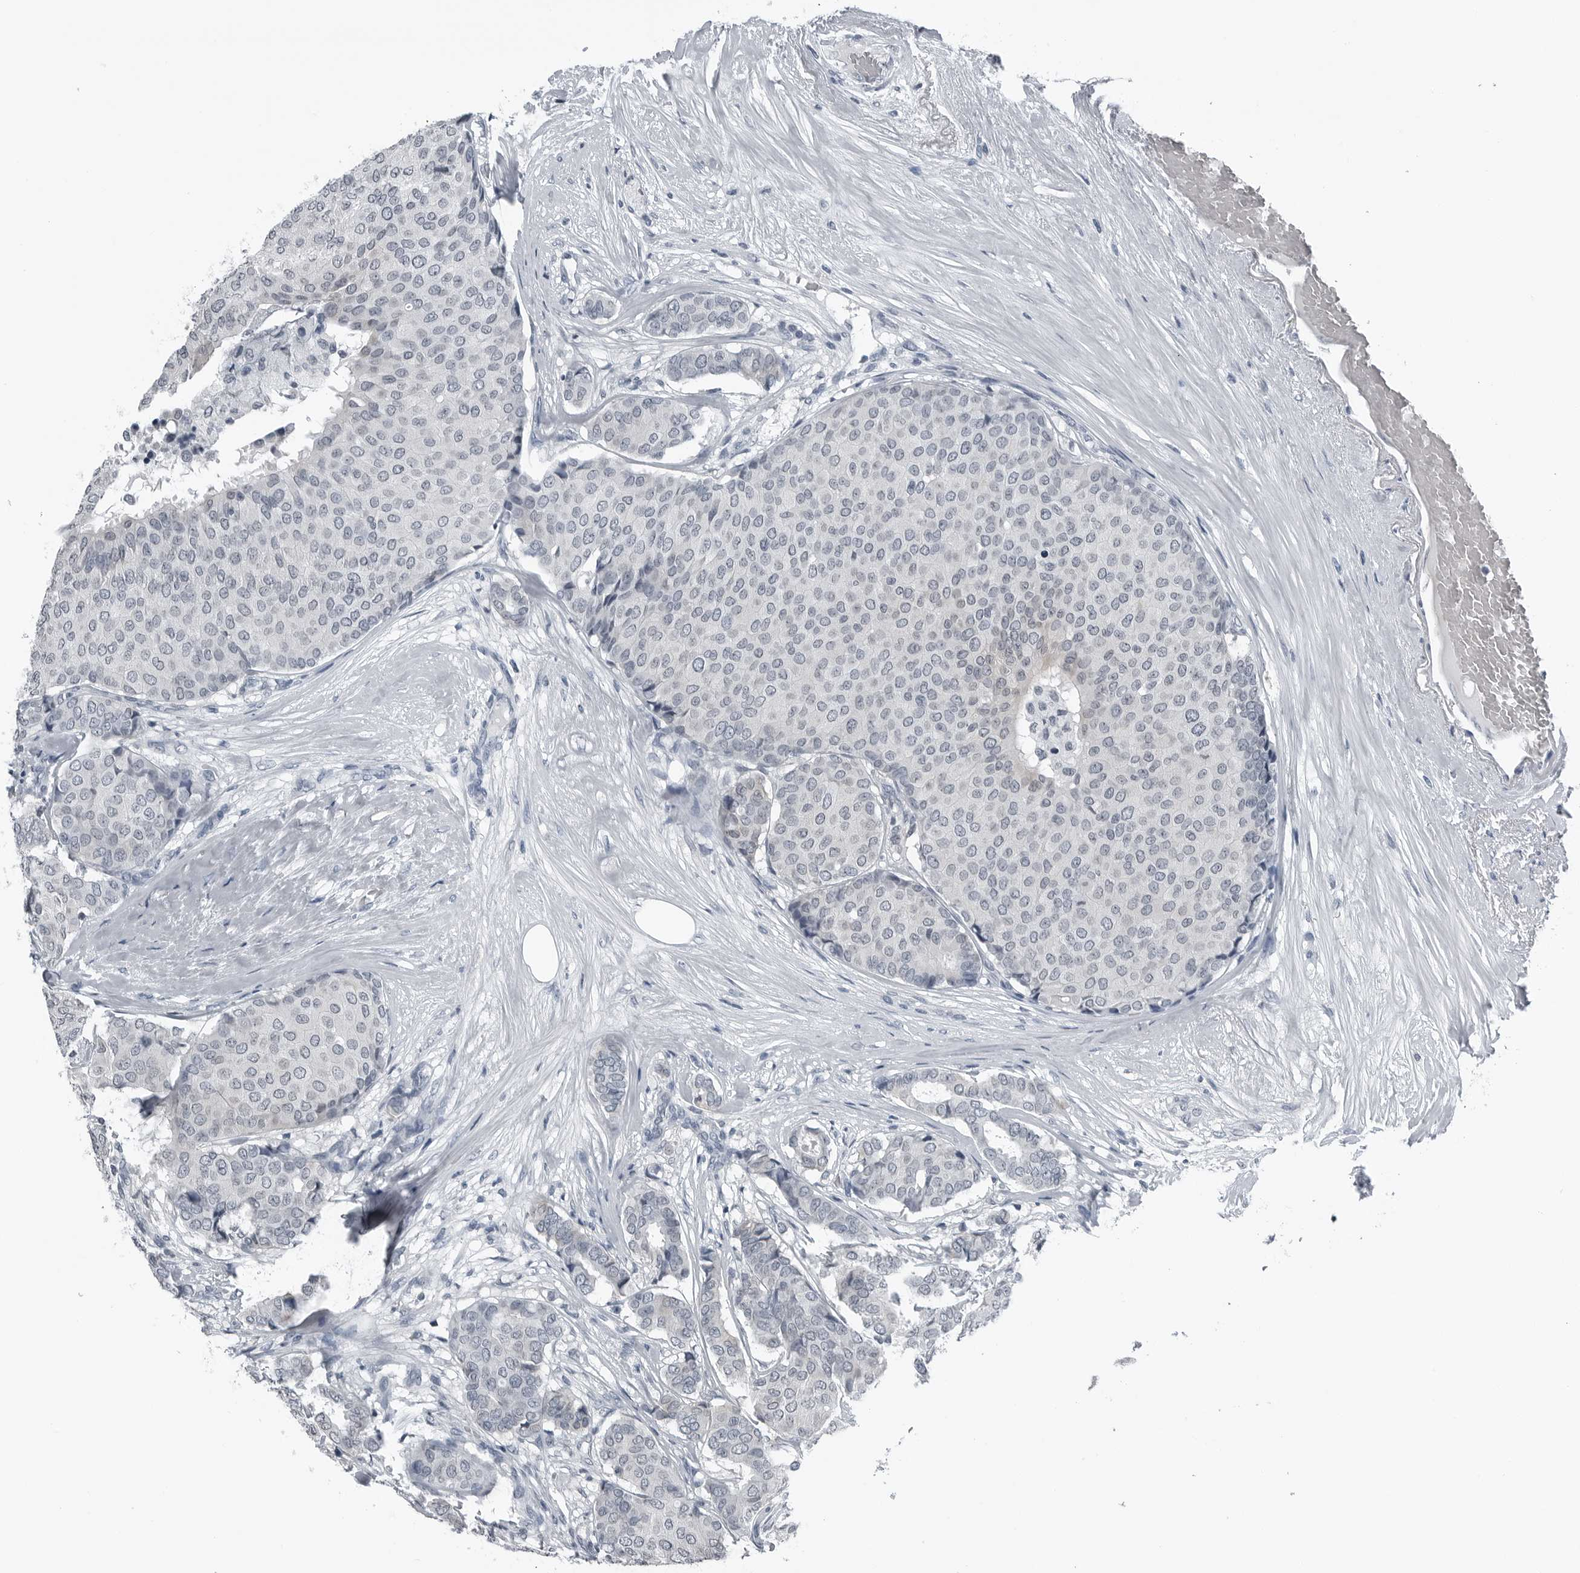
{"staining": {"intensity": "negative", "quantity": "none", "location": "none"}, "tissue": "breast cancer", "cell_type": "Tumor cells", "image_type": "cancer", "snomed": [{"axis": "morphology", "description": "Duct carcinoma"}, {"axis": "topography", "description": "Breast"}], "caption": "Immunohistochemistry of human breast cancer (invasive ductal carcinoma) displays no staining in tumor cells. (IHC, brightfield microscopy, high magnification).", "gene": "SPINK1", "patient": {"sex": "female", "age": 75}}